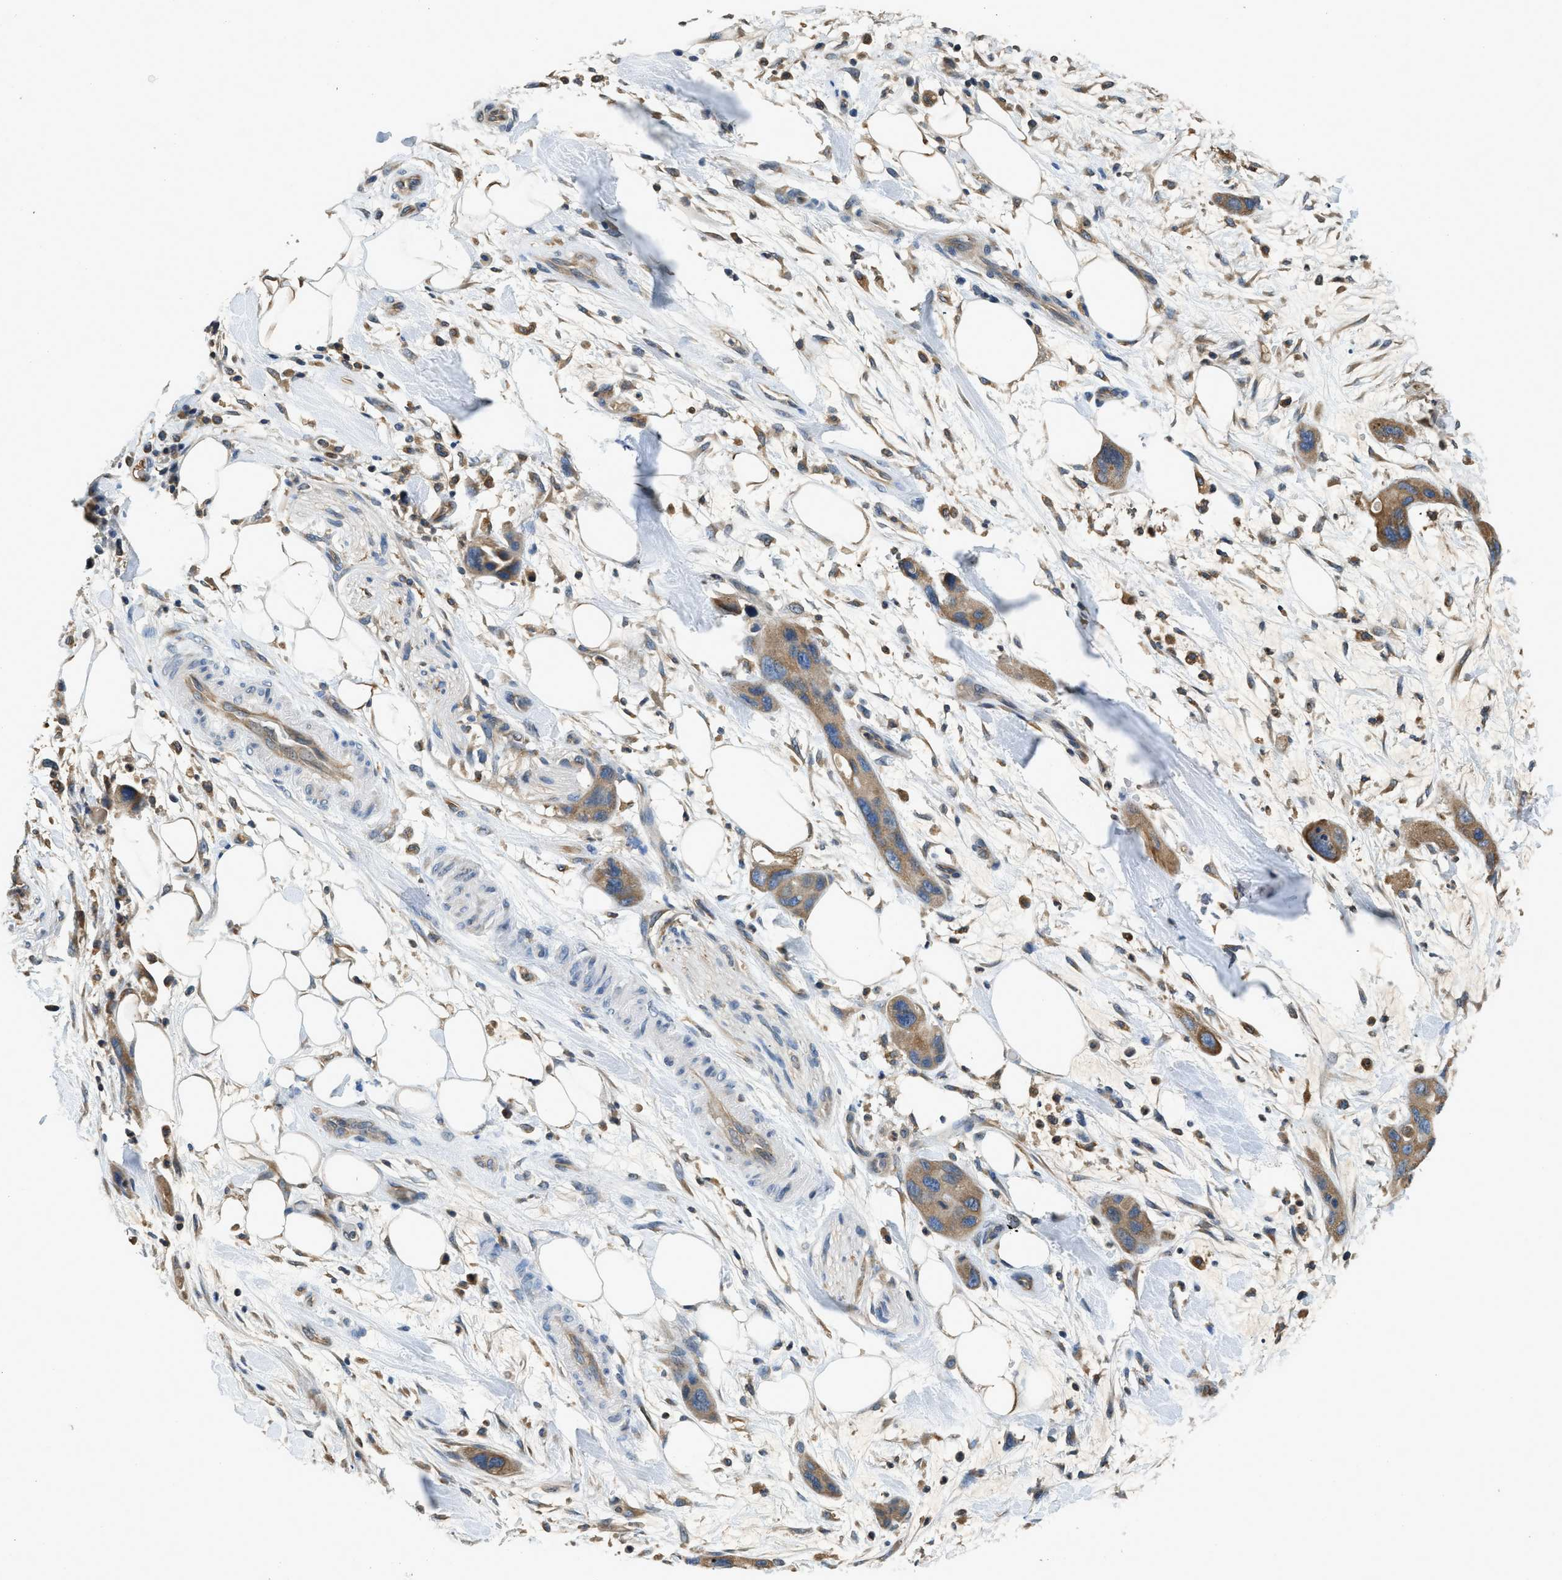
{"staining": {"intensity": "moderate", "quantity": ">75%", "location": "cytoplasmic/membranous"}, "tissue": "pancreatic cancer", "cell_type": "Tumor cells", "image_type": "cancer", "snomed": [{"axis": "morphology", "description": "Adenocarcinoma, NOS"}, {"axis": "topography", "description": "Pancreas"}], "caption": "This is an image of IHC staining of pancreatic adenocarcinoma, which shows moderate positivity in the cytoplasmic/membranous of tumor cells.", "gene": "BCAP31", "patient": {"sex": "female", "age": 71}}